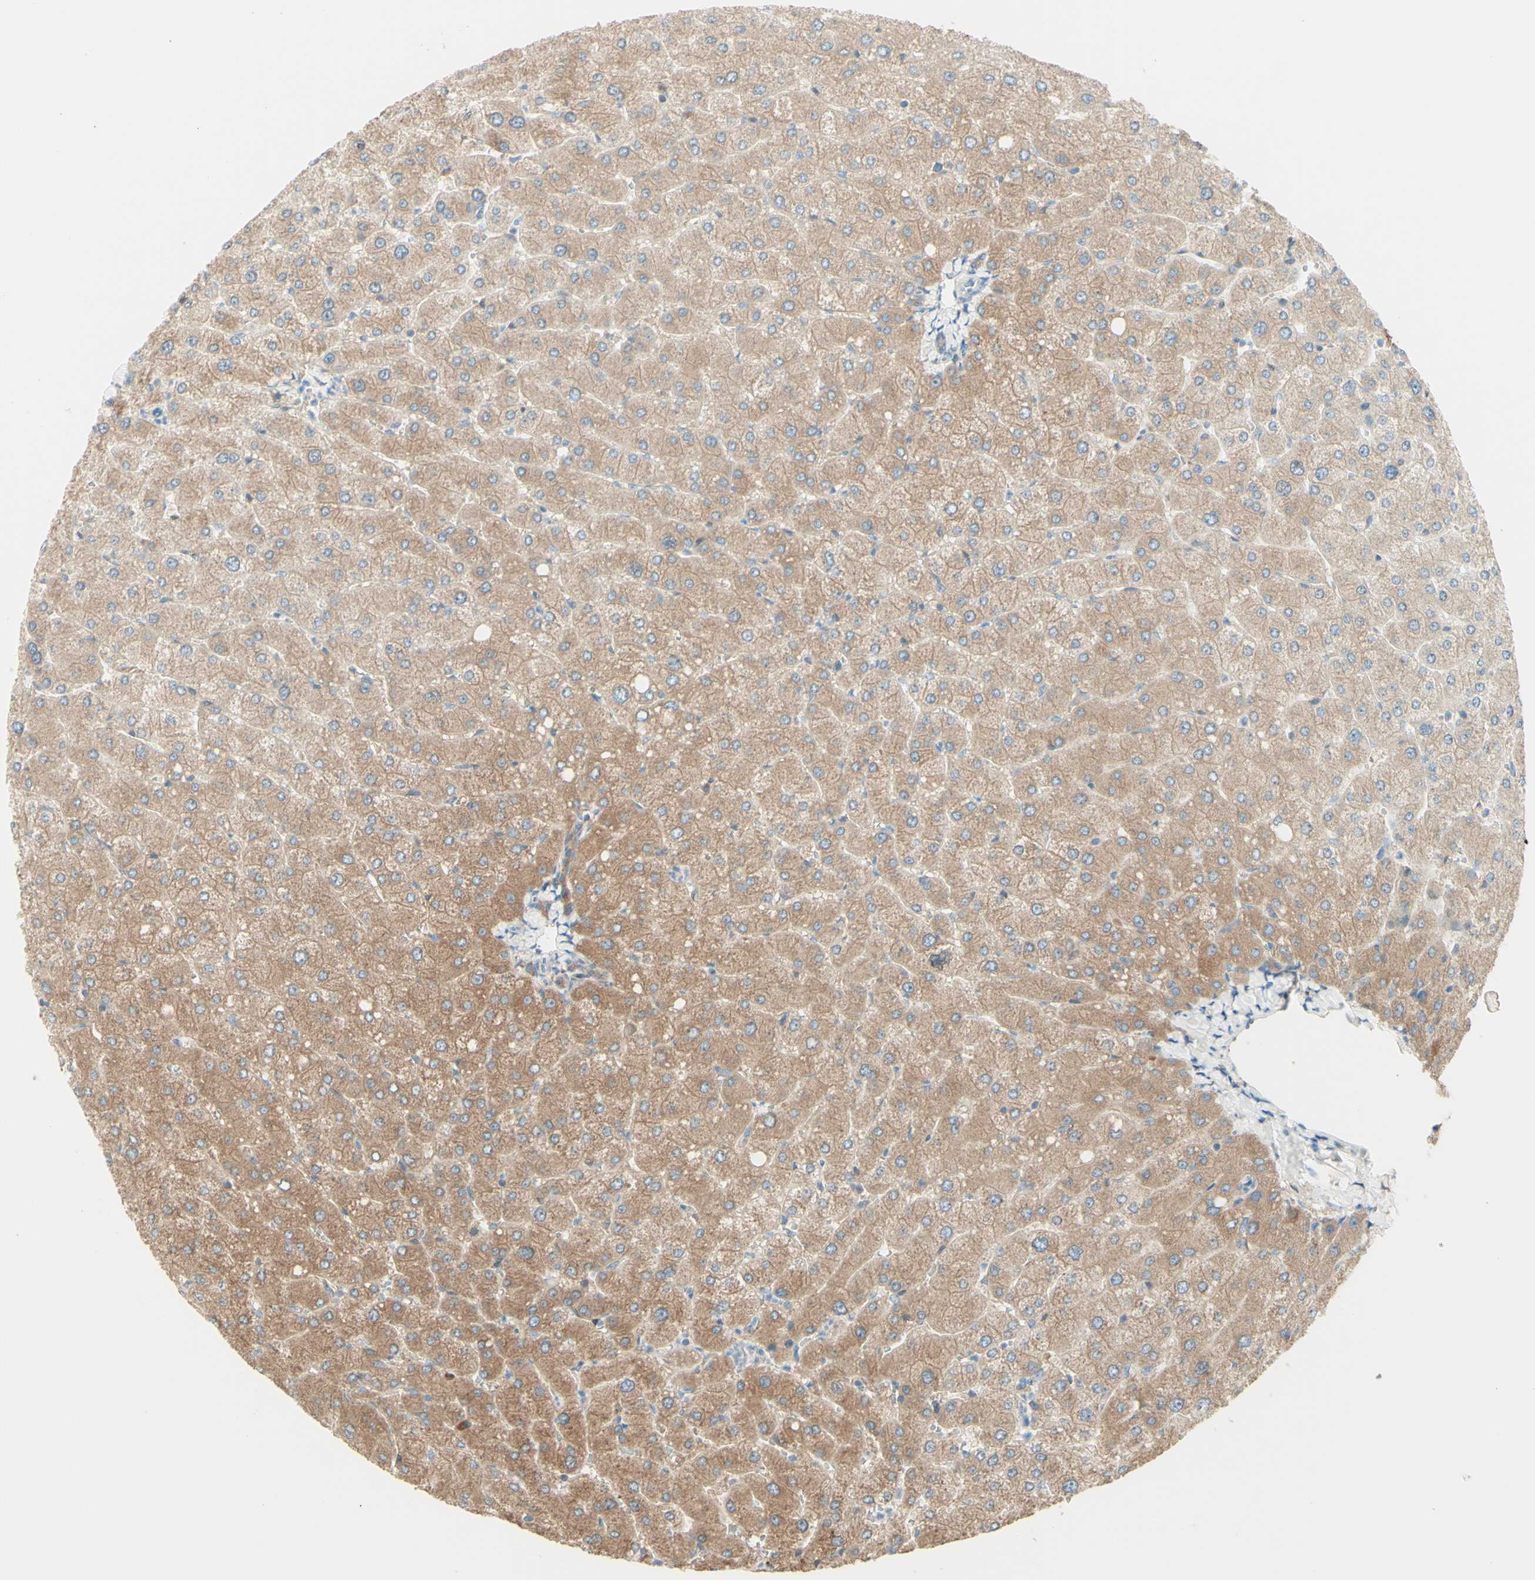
{"staining": {"intensity": "weak", "quantity": ">75%", "location": "cytoplasmic/membranous"}, "tissue": "liver", "cell_type": "Cholangiocytes", "image_type": "normal", "snomed": [{"axis": "morphology", "description": "Normal tissue, NOS"}, {"axis": "topography", "description": "Liver"}], "caption": "This is an image of immunohistochemistry staining of benign liver, which shows weak expression in the cytoplasmic/membranous of cholangiocytes.", "gene": "MTM1", "patient": {"sex": "male", "age": 55}}